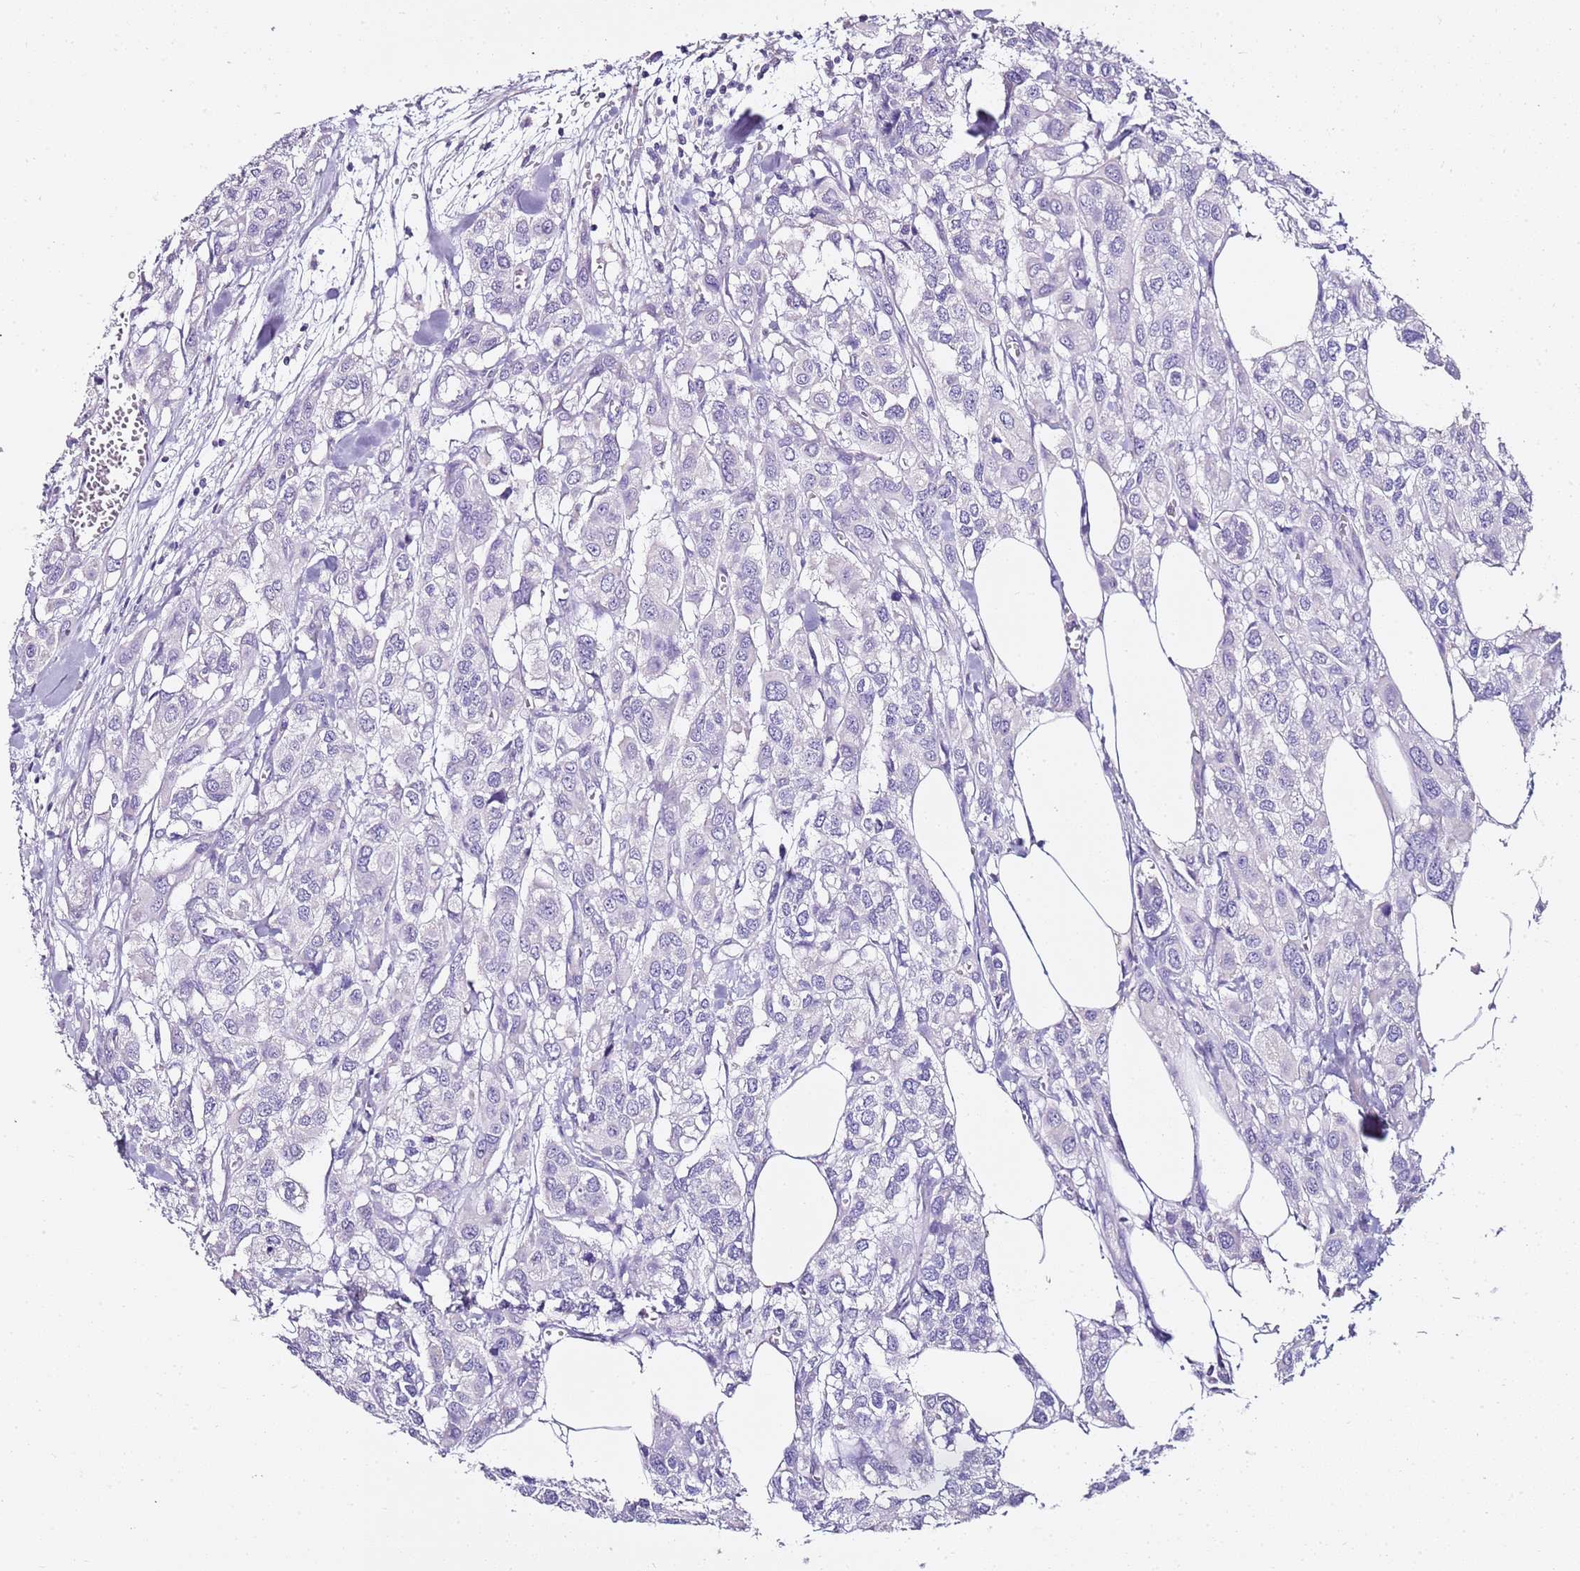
{"staining": {"intensity": "negative", "quantity": "none", "location": "none"}, "tissue": "urothelial cancer", "cell_type": "Tumor cells", "image_type": "cancer", "snomed": [{"axis": "morphology", "description": "Urothelial carcinoma, High grade"}, {"axis": "topography", "description": "Urinary bladder"}], "caption": "Tumor cells show no significant staining in high-grade urothelial carcinoma.", "gene": "MYBPC3", "patient": {"sex": "male", "age": 67}}